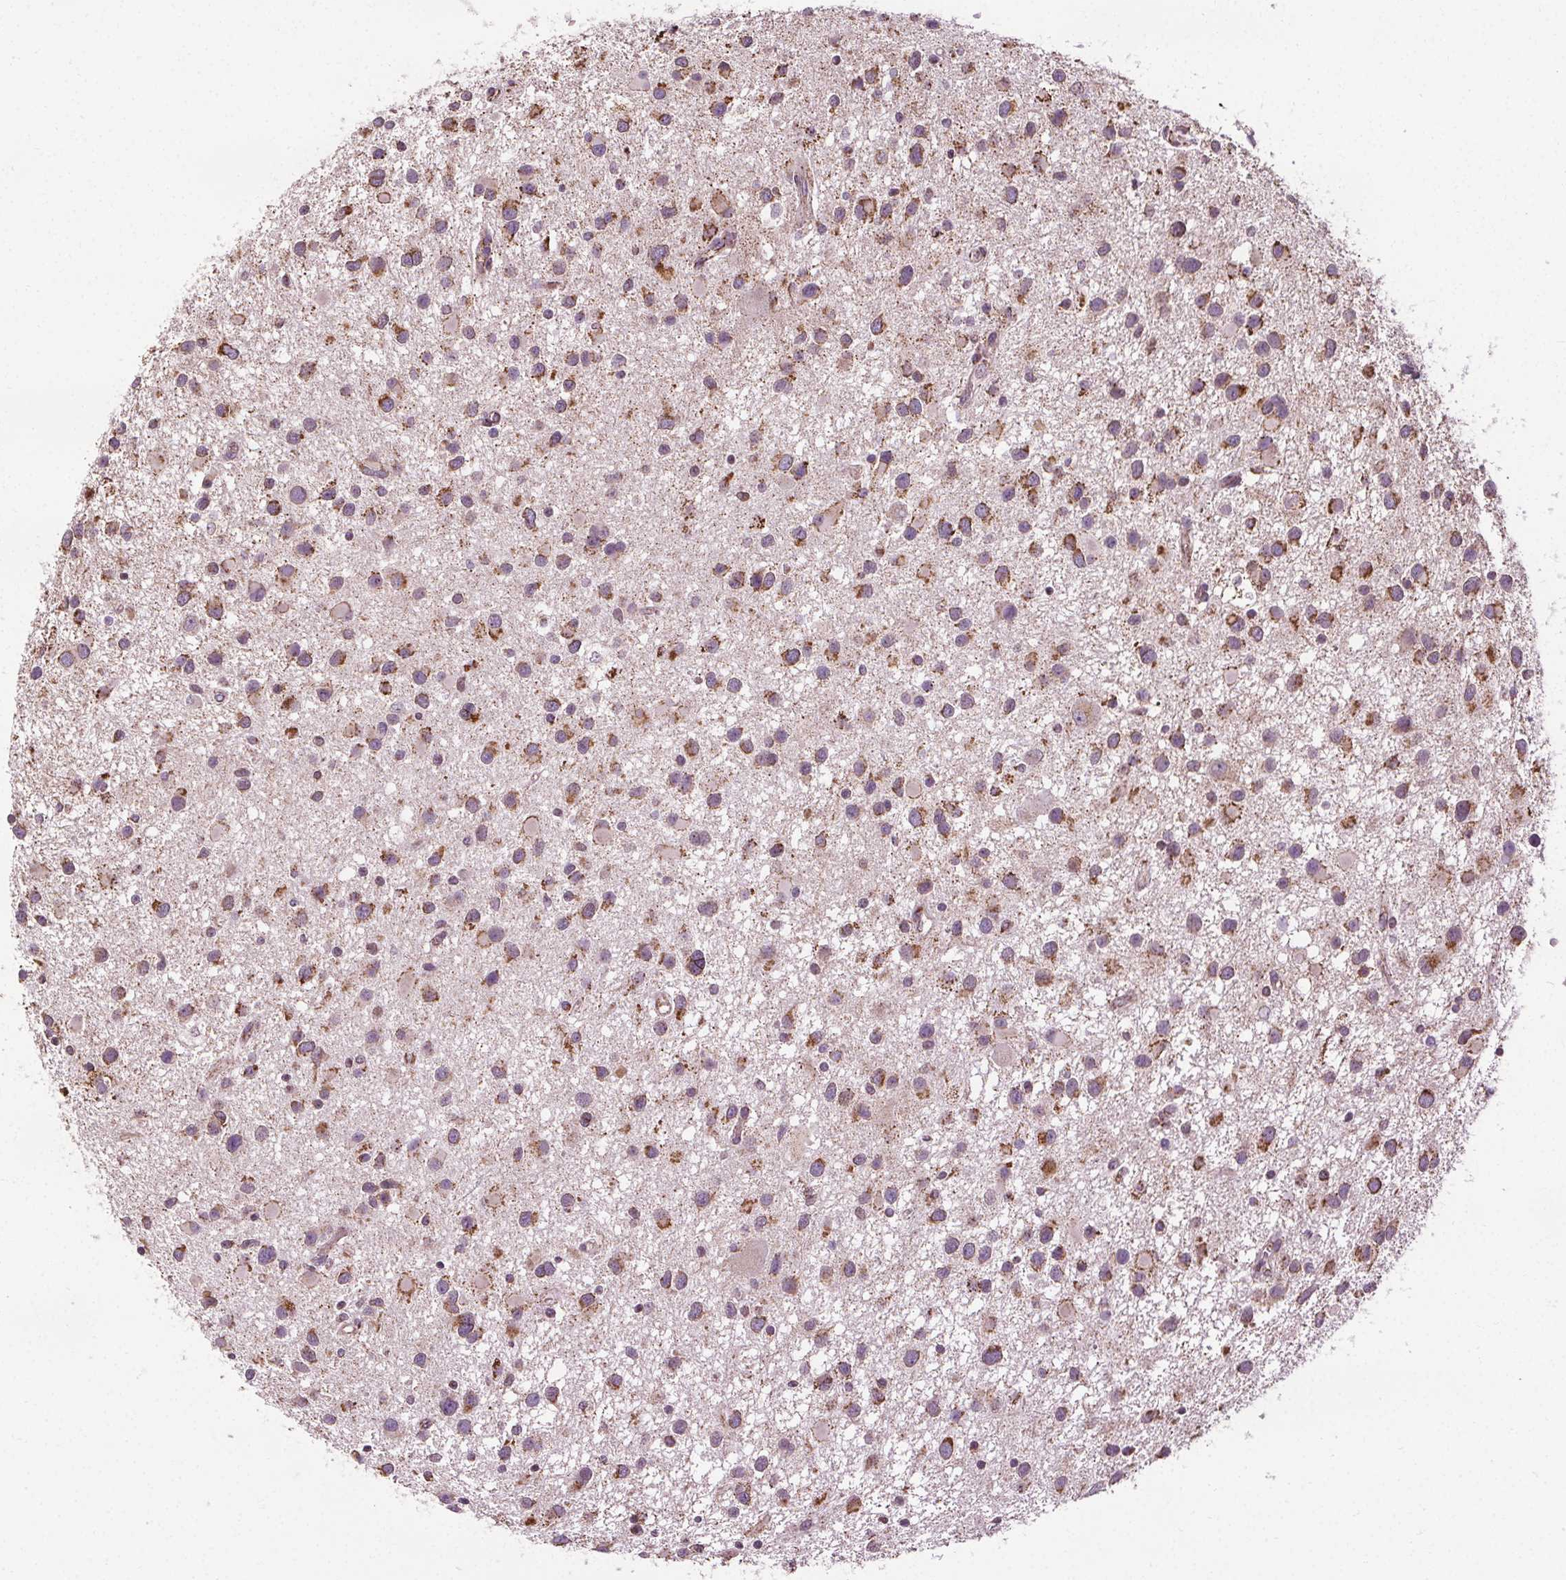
{"staining": {"intensity": "moderate", "quantity": "25%-75%", "location": "cytoplasmic/membranous"}, "tissue": "glioma", "cell_type": "Tumor cells", "image_type": "cancer", "snomed": [{"axis": "morphology", "description": "Glioma, malignant, Low grade"}, {"axis": "topography", "description": "Brain"}], "caption": "Brown immunohistochemical staining in low-grade glioma (malignant) exhibits moderate cytoplasmic/membranous expression in about 25%-75% of tumor cells.", "gene": "LFNG", "patient": {"sex": "female", "age": 32}}